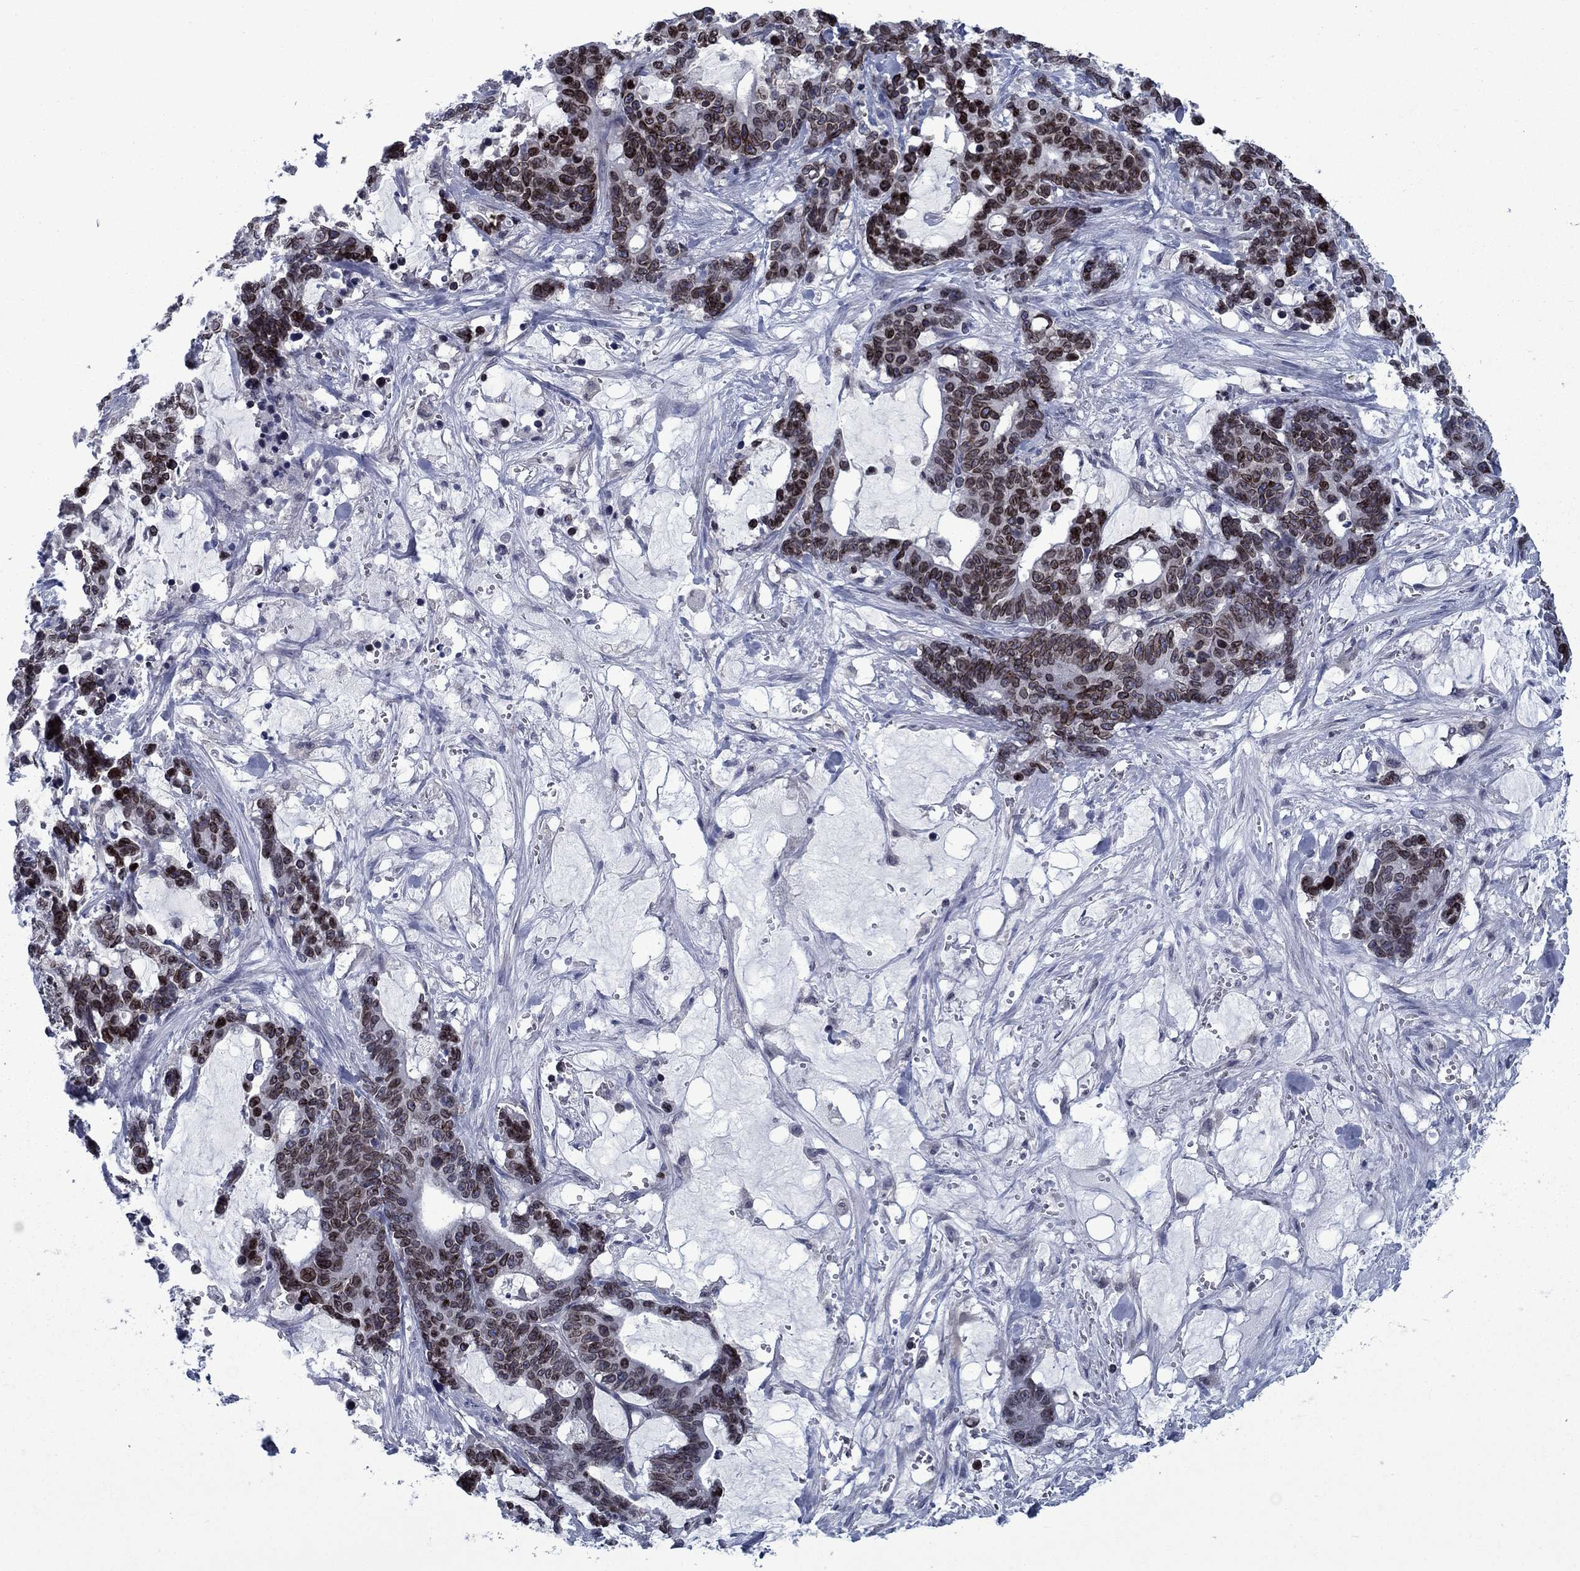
{"staining": {"intensity": "strong", "quantity": "<25%", "location": "cytoplasmic/membranous,nuclear"}, "tissue": "stomach cancer", "cell_type": "Tumor cells", "image_type": "cancer", "snomed": [{"axis": "morphology", "description": "Normal tissue, NOS"}, {"axis": "morphology", "description": "Adenocarcinoma, NOS"}, {"axis": "topography", "description": "Stomach"}], "caption": "Immunohistochemistry histopathology image of human stomach adenocarcinoma stained for a protein (brown), which reveals medium levels of strong cytoplasmic/membranous and nuclear staining in approximately <25% of tumor cells.", "gene": "SLA", "patient": {"sex": "female", "age": 64}}